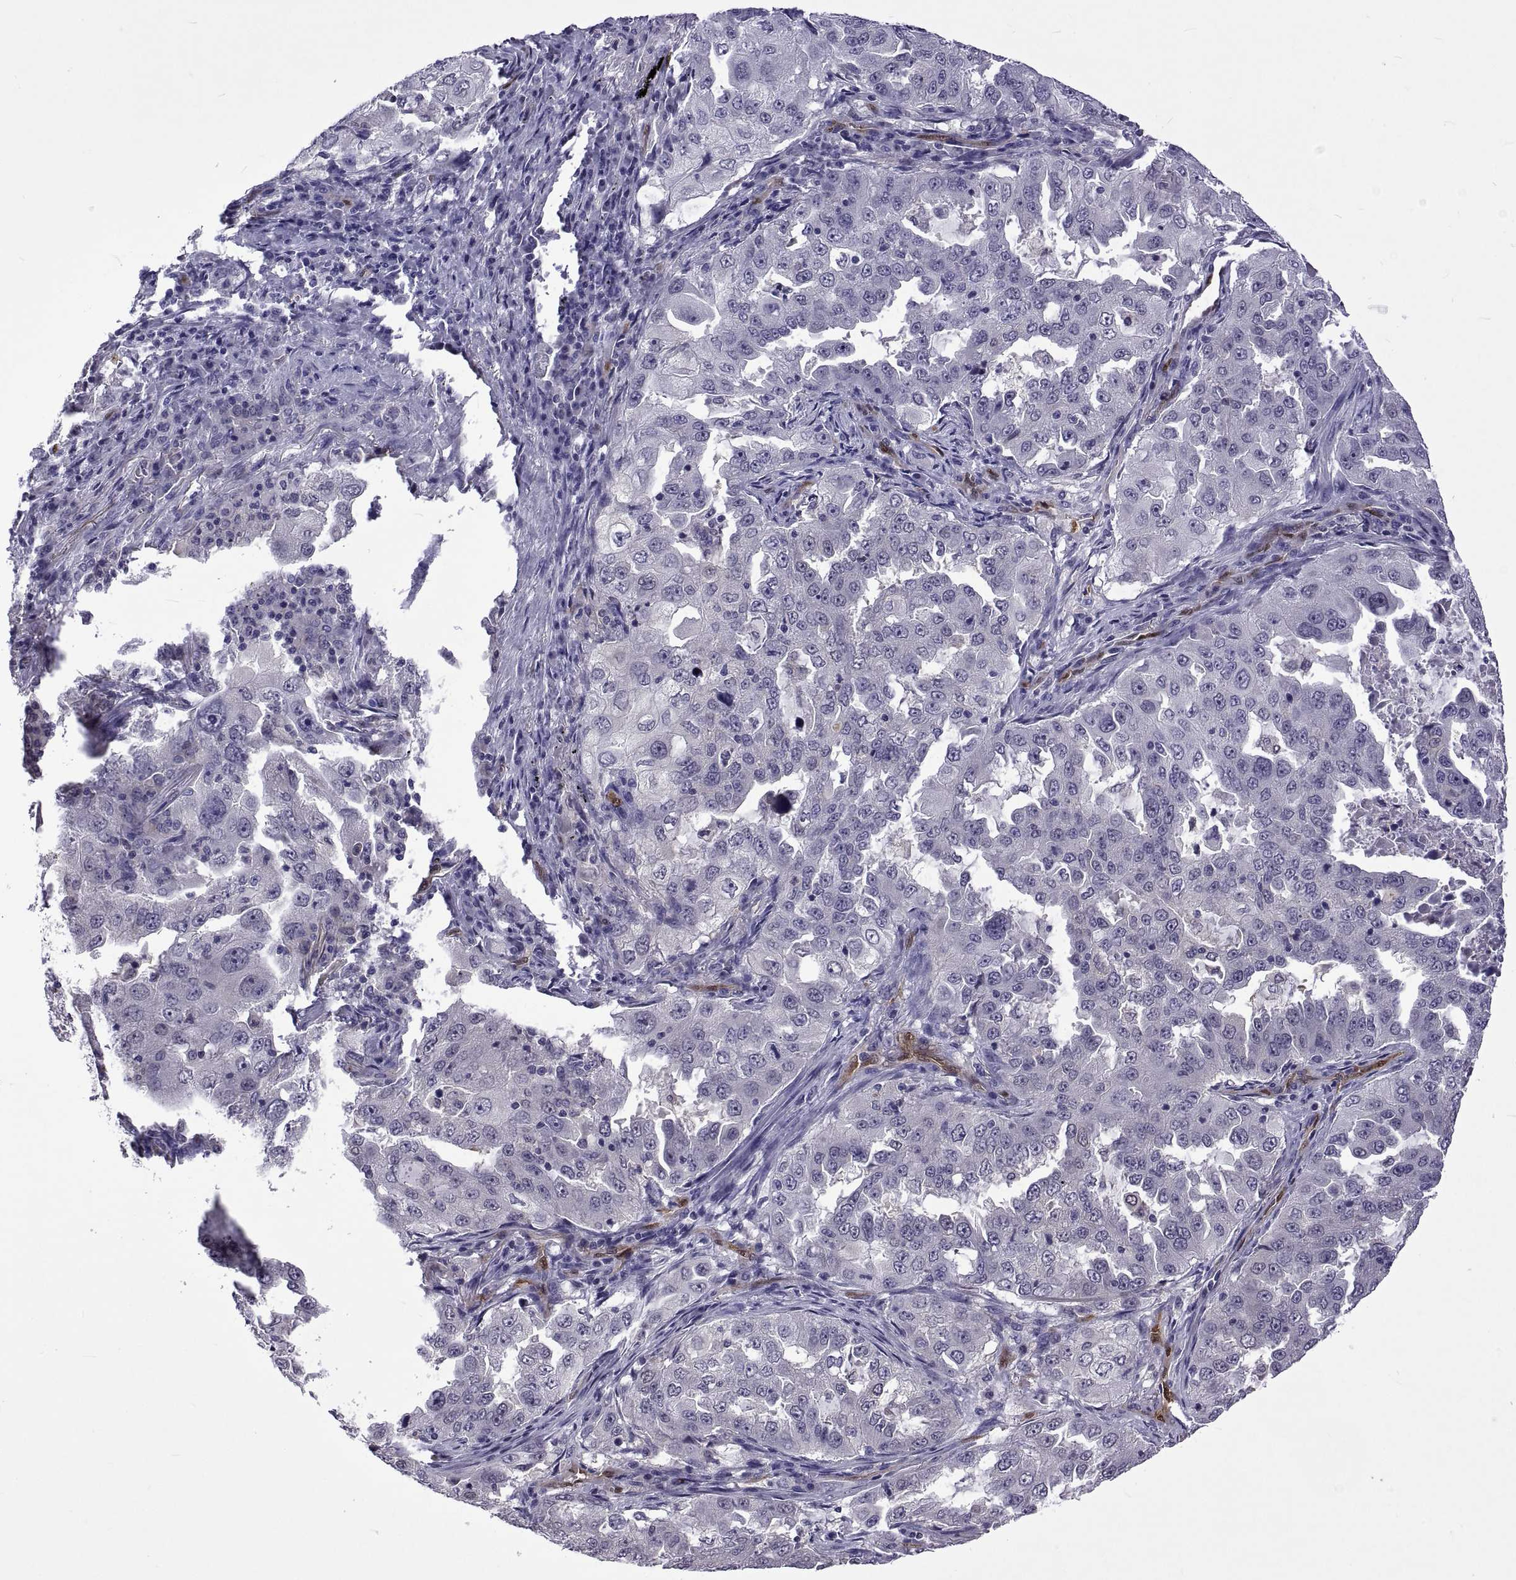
{"staining": {"intensity": "negative", "quantity": "none", "location": "none"}, "tissue": "lung cancer", "cell_type": "Tumor cells", "image_type": "cancer", "snomed": [{"axis": "morphology", "description": "Adenocarcinoma, NOS"}, {"axis": "topography", "description": "Lung"}], "caption": "Lung cancer (adenocarcinoma) stained for a protein using IHC exhibits no expression tumor cells.", "gene": "LCN9", "patient": {"sex": "female", "age": 61}}